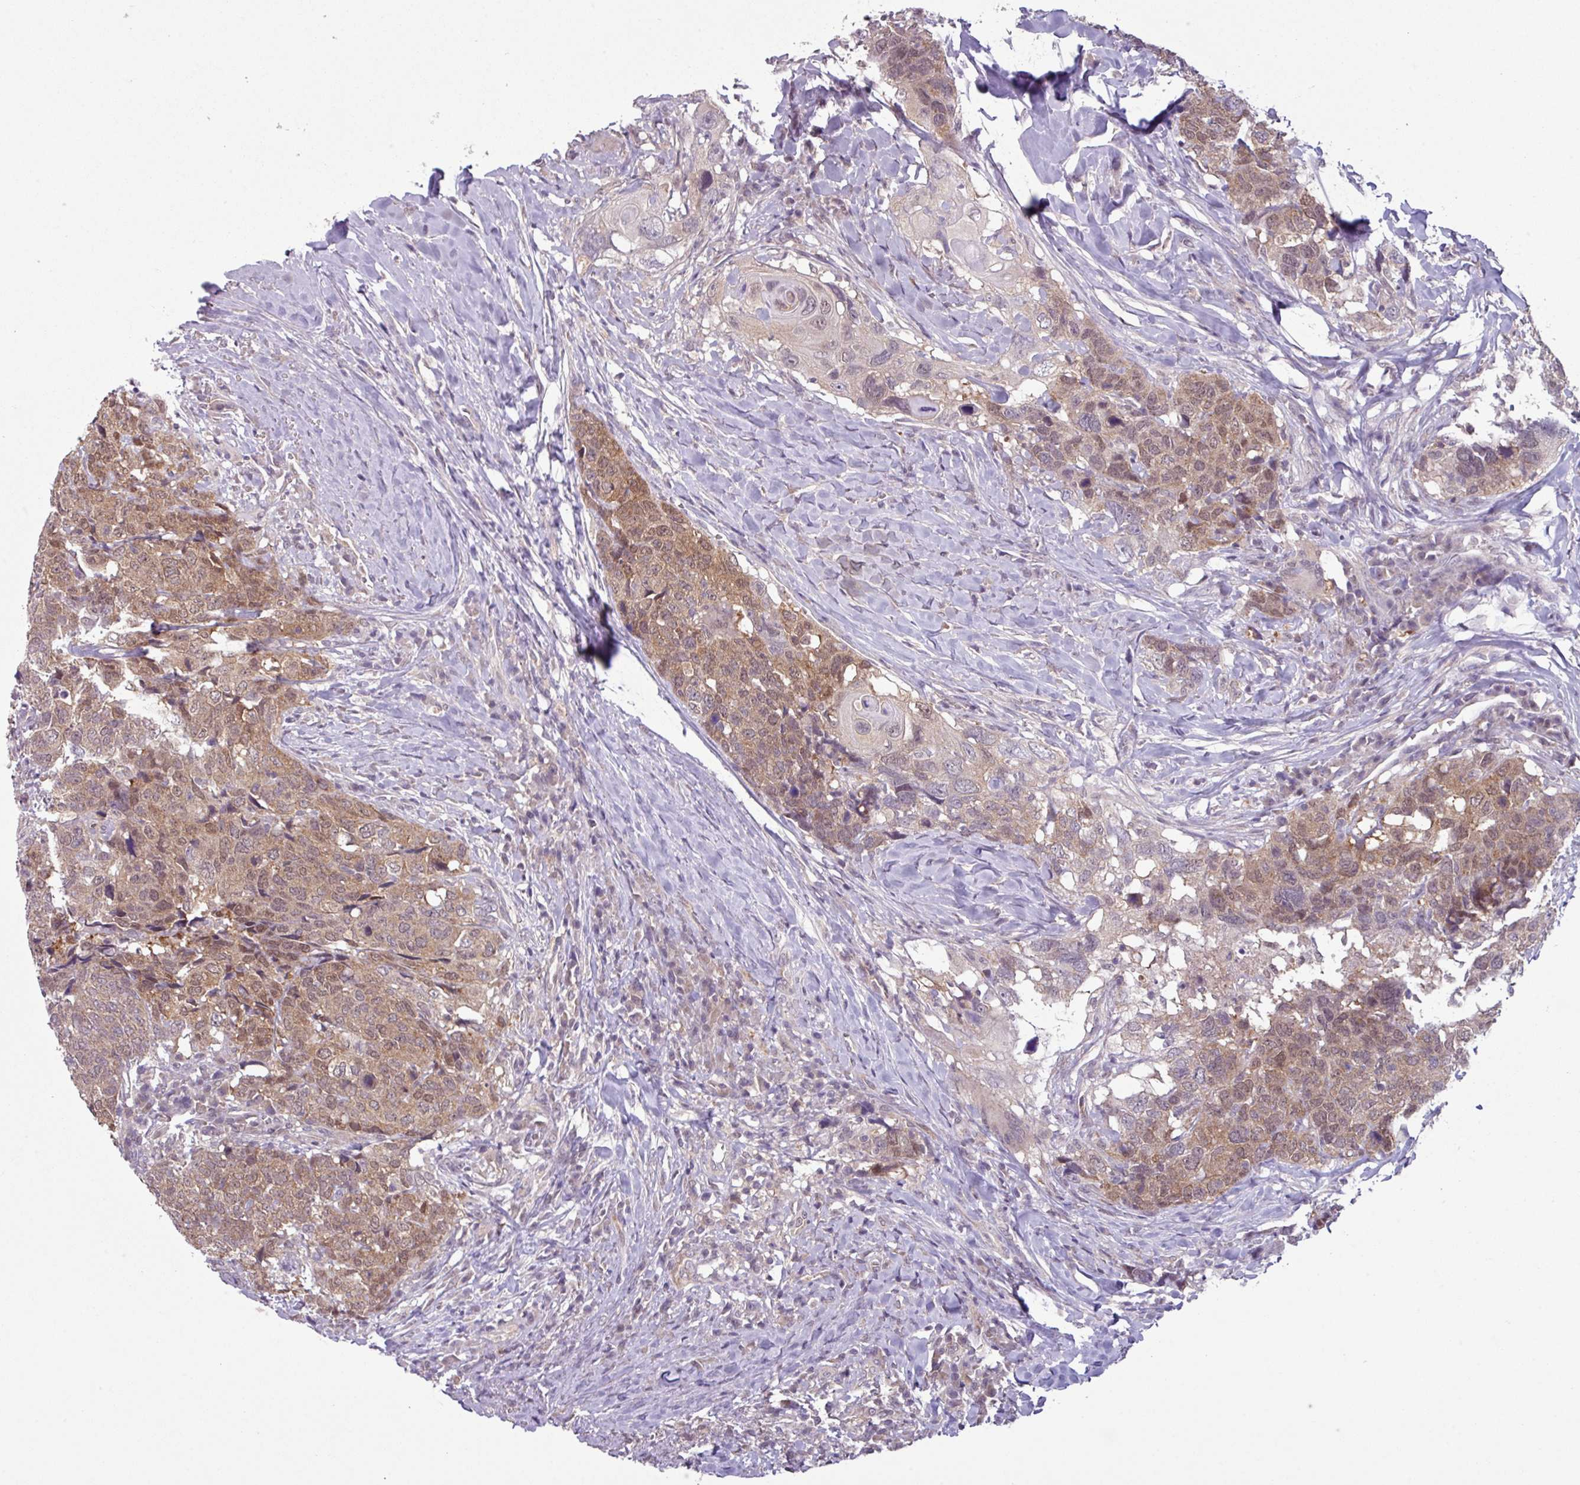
{"staining": {"intensity": "moderate", "quantity": ">75%", "location": "cytoplasmic/membranous,nuclear"}, "tissue": "head and neck cancer", "cell_type": "Tumor cells", "image_type": "cancer", "snomed": [{"axis": "morphology", "description": "Squamous cell carcinoma, NOS"}, {"axis": "topography", "description": "Head-Neck"}], "caption": "Immunohistochemistry (IHC) of head and neck squamous cell carcinoma reveals medium levels of moderate cytoplasmic/membranous and nuclear positivity in about >75% of tumor cells. Nuclei are stained in blue.", "gene": "TTLL12", "patient": {"sex": "male", "age": 66}}